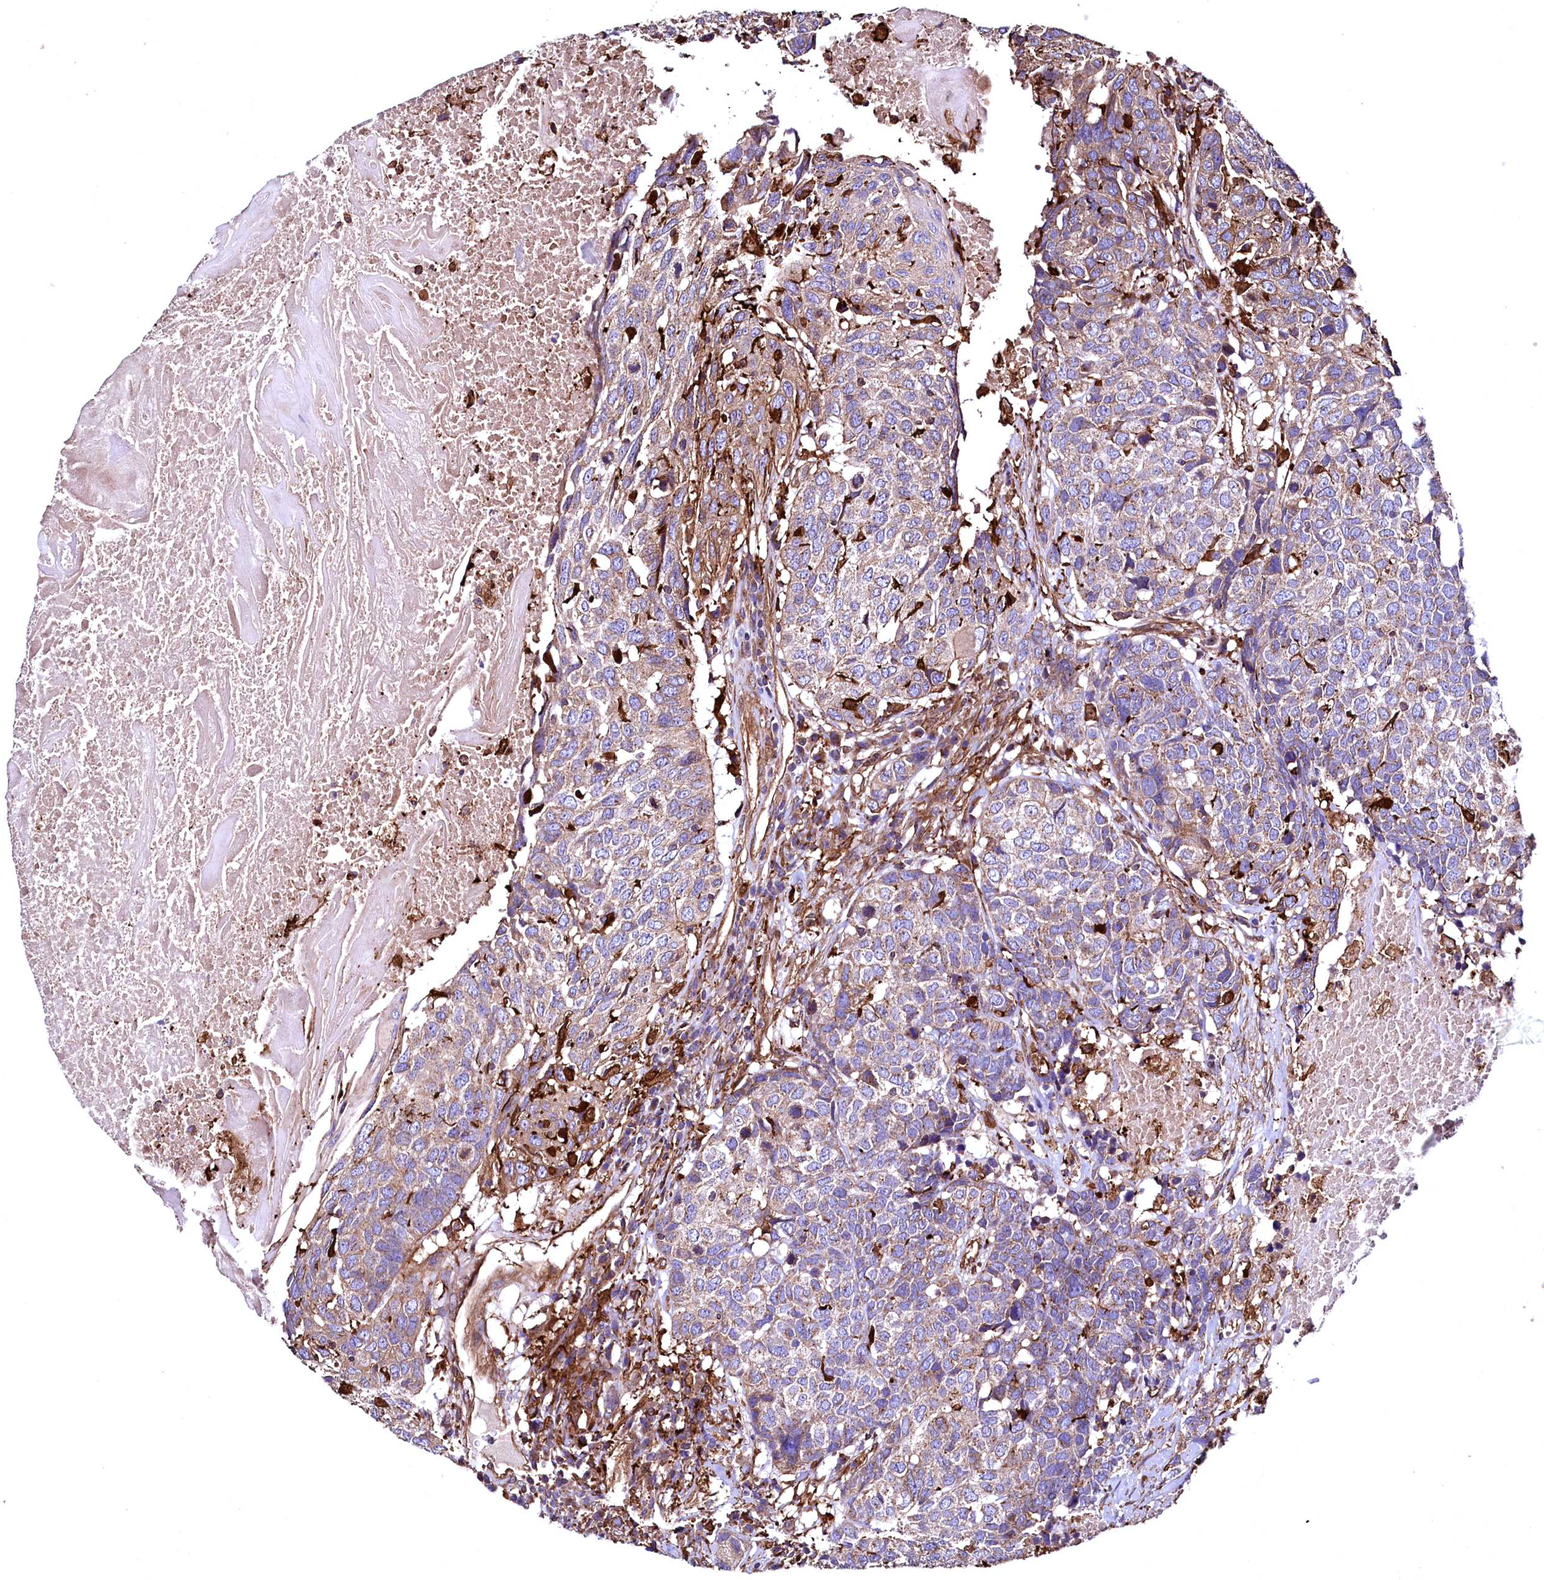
{"staining": {"intensity": "moderate", "quantity": "25%-75%", "location": "cytoplasmic/membranous"}, "tissue": "head and neck cancer", "cell_type": "Tumor cells", "image_type": "cancer", "snomed": [{"axis": "morphology", "description": "Squamous cell carcinoma, NOS"}, {"axis": "topography", "description": "Head-Neck"}], "caption": "Head and neck cancer stained with immunohistochemistry (IHC) exhibits moderate cytoplasmic/membranous positivity in approximately 25%-75% of tumor cells.", "gene": "STAMBPL1", "patient": {"sex": "male", "age": 66}}